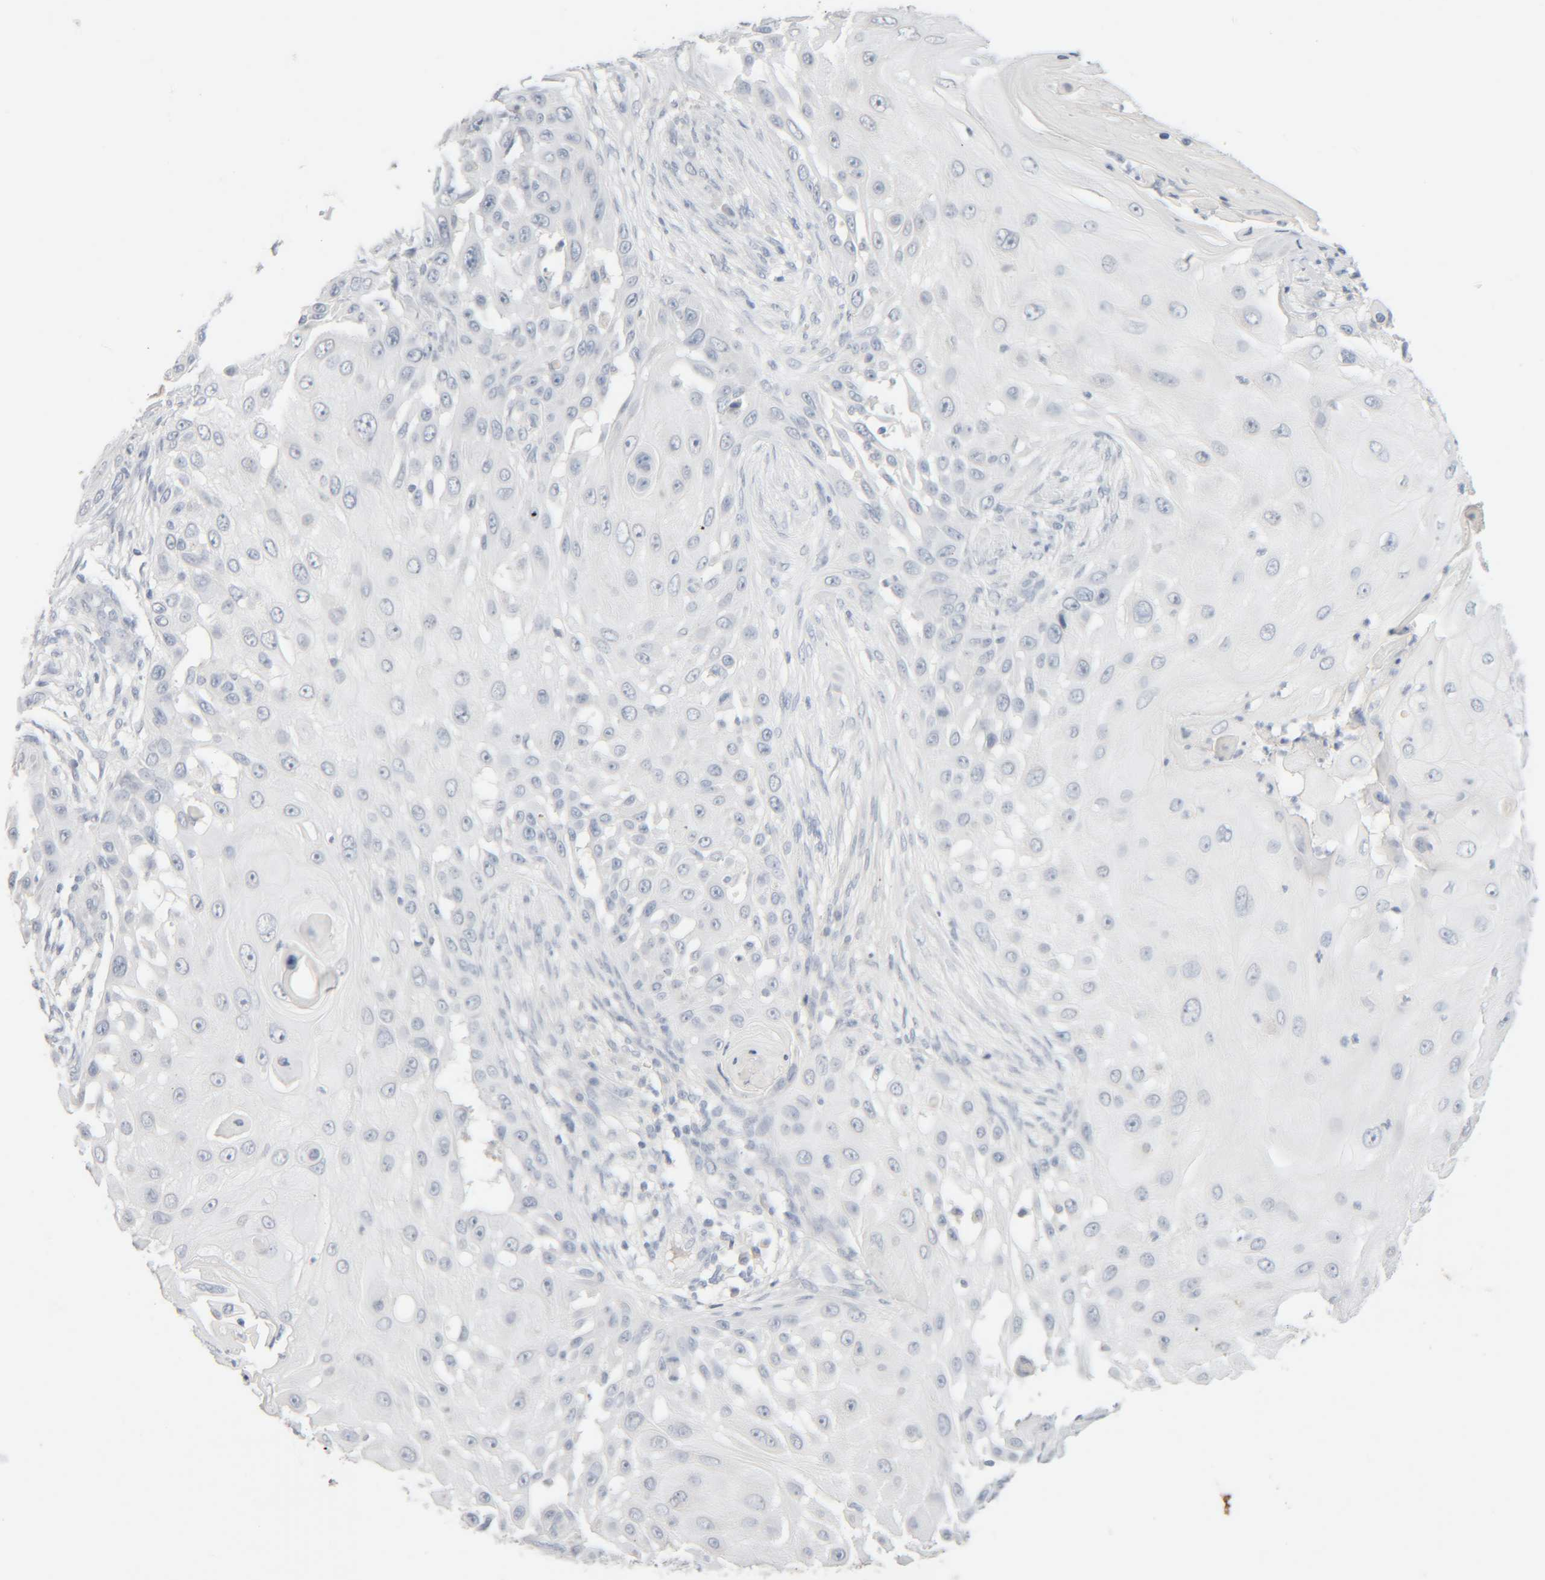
{"staining": {"intensity": "negative", "quantity": "none", "location": "none"}, "tissue": "skin cancer", "cell_type": "Tumor cells", "image_type": "cancer", "snomed": [{"axis": "morphology", "description": "Squamous cell carcinoma, NOS"}, {"axis": "topography", "description": "Skin"}], "caption": "Immunohistochemical staining of human skin cancer exhibits no significant staining in tumor cells.", "gene": "RIDA", "patient": {"sex": "female", "age": 44}}